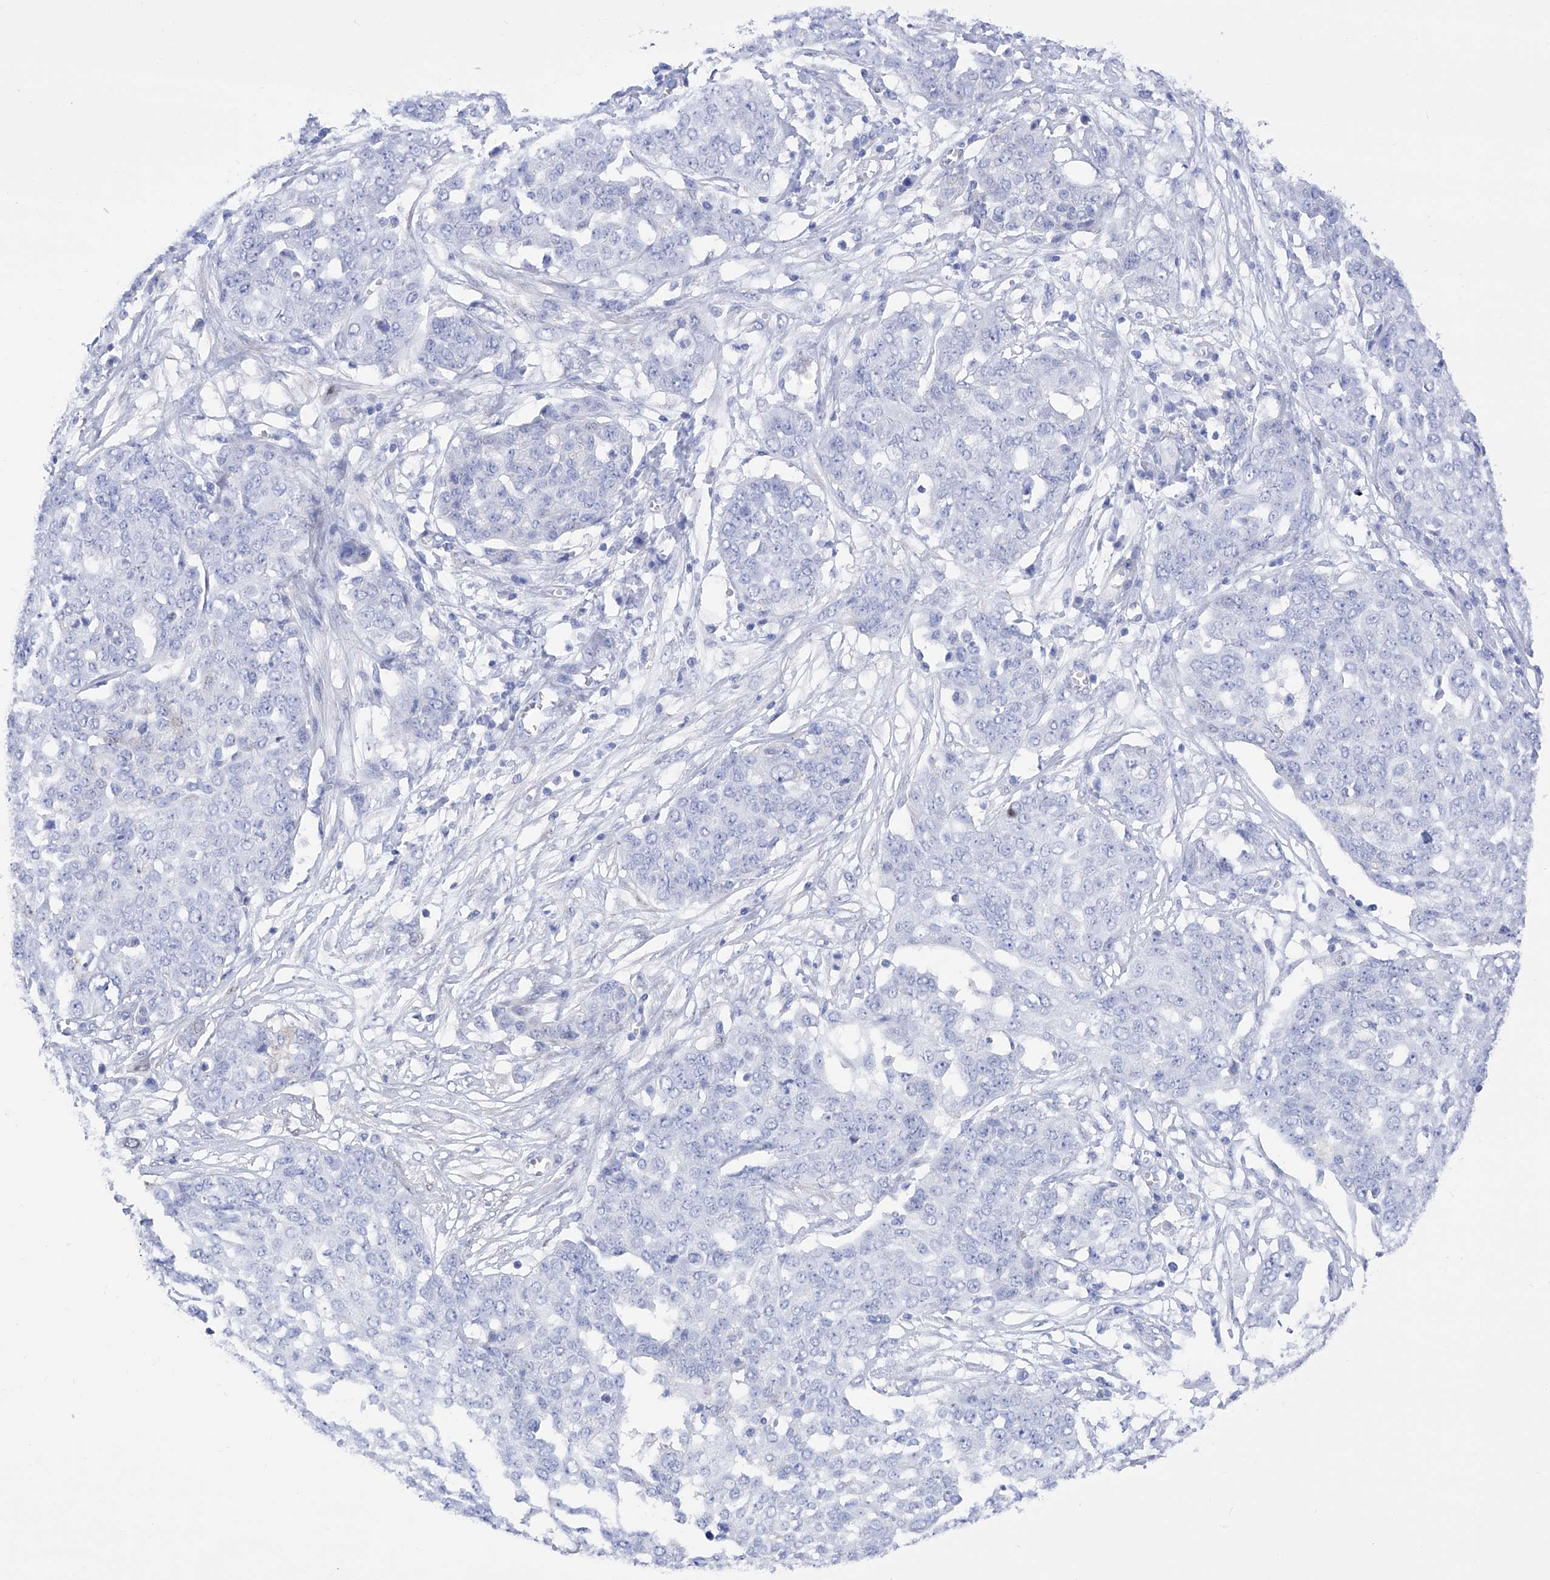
{"staining": {"intensity": "negative", "quantity": "none", "location": "none"}, "tissue": "ovarian cancer", "cell_type": "Tumor cells", "image_type": "cancer", "snomed": [{"axis": "morphology", "description": "Cystadenocarcinoma, serous, NOS"}, {"axis": "topography", "description": "Soft tissue"}, {"axis": "topography", "description": "Ovary"}], "caption": "Tumor cells are negative for protein expression in human ovarian serous cystadenocarcinoma. (Stains: DAB immunohistochemistry with hematoxylin counter stain, Microscopy: brightfield microscopy at high magnification).", "gene": "TRPC7", "patient": {"sex": "female", "age": 57}}